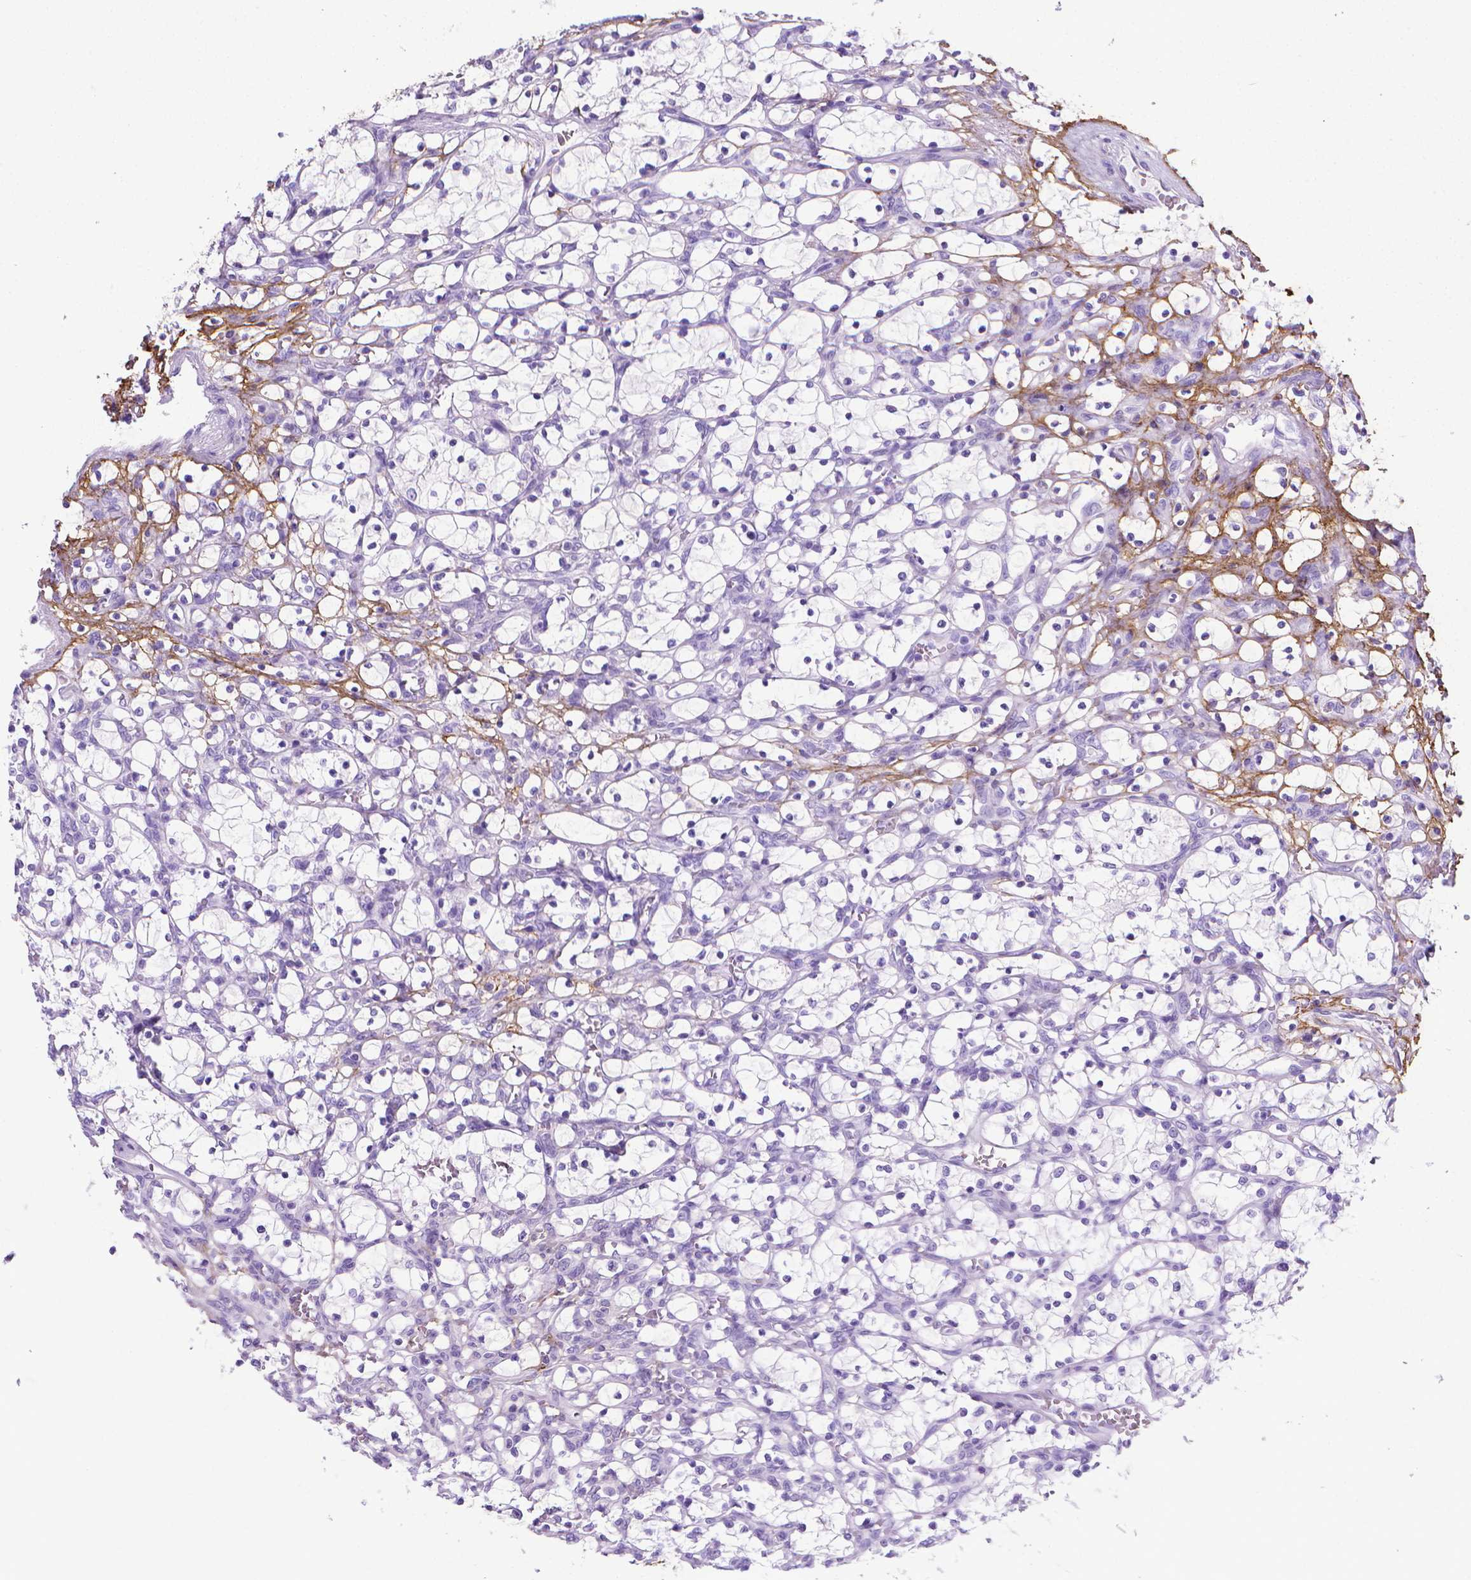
{"staining": {"intensity": "negative", "quantity": "none", "location": "none"}, "tissue": "renal cancer", "cell_type": "Tumor cells", "image_type": "cancer", "snomed": [{"axis": "morphology", "description": "Adenocarcinoma, NOS"}, {"axis": "topography", "description": "Kidney"}], "caption": "An IHC histopathology image of renal adenocarcinoma is shown. There is no staining in tumor cells of renal adenocarcinoma.", "gene": "MFAP2", "patient": {"sex": "female", "age": 69}}